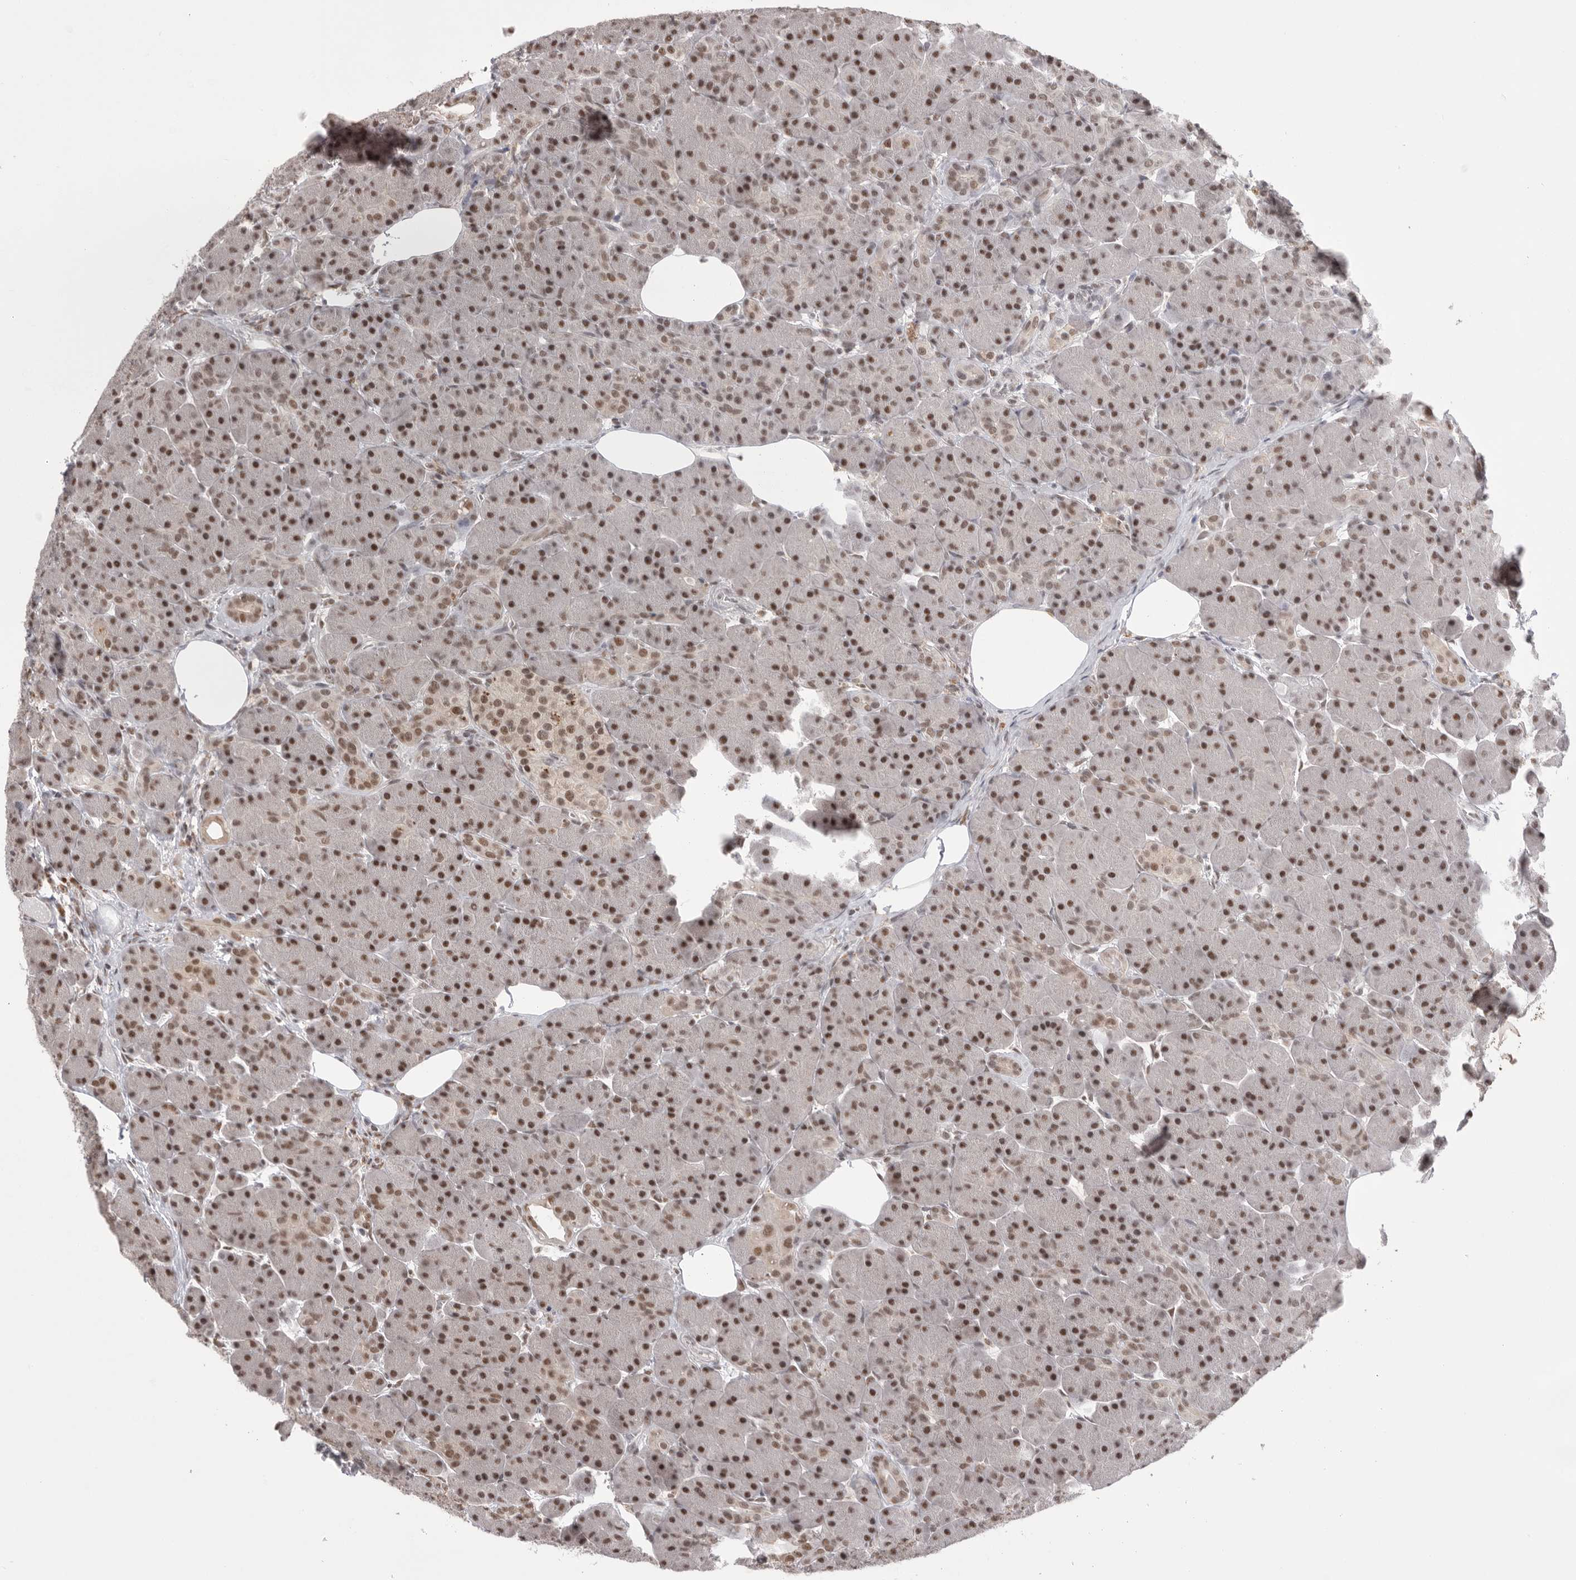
{"staining": {"intensity": "moderate", "quantity": ">75%", "location": "nuclear"}, "tissue": "pancreas", "cell_type": "Exocrine glandular cells", "image_type": "normal", "snomed": [{"axis": "morphology", "description": "Normal tissue, NOS"}, {"axis": "topography", "description": "Pancreas"}], "caption": "Immunohistochemistry (IHC) (DAB) staining of unremarkable human pancreas shows moderate nuclear protein staining in approximately >75% of exocrine glandular cells. The staining is performed using DAB (3,3'-diaminobenzidine) brown chromogen to label protein expression. The nuclei are counter-stained blue using hematoxylin.", "gene": "BCLAF3", "patient": {"sex": "male", "age": 63}}